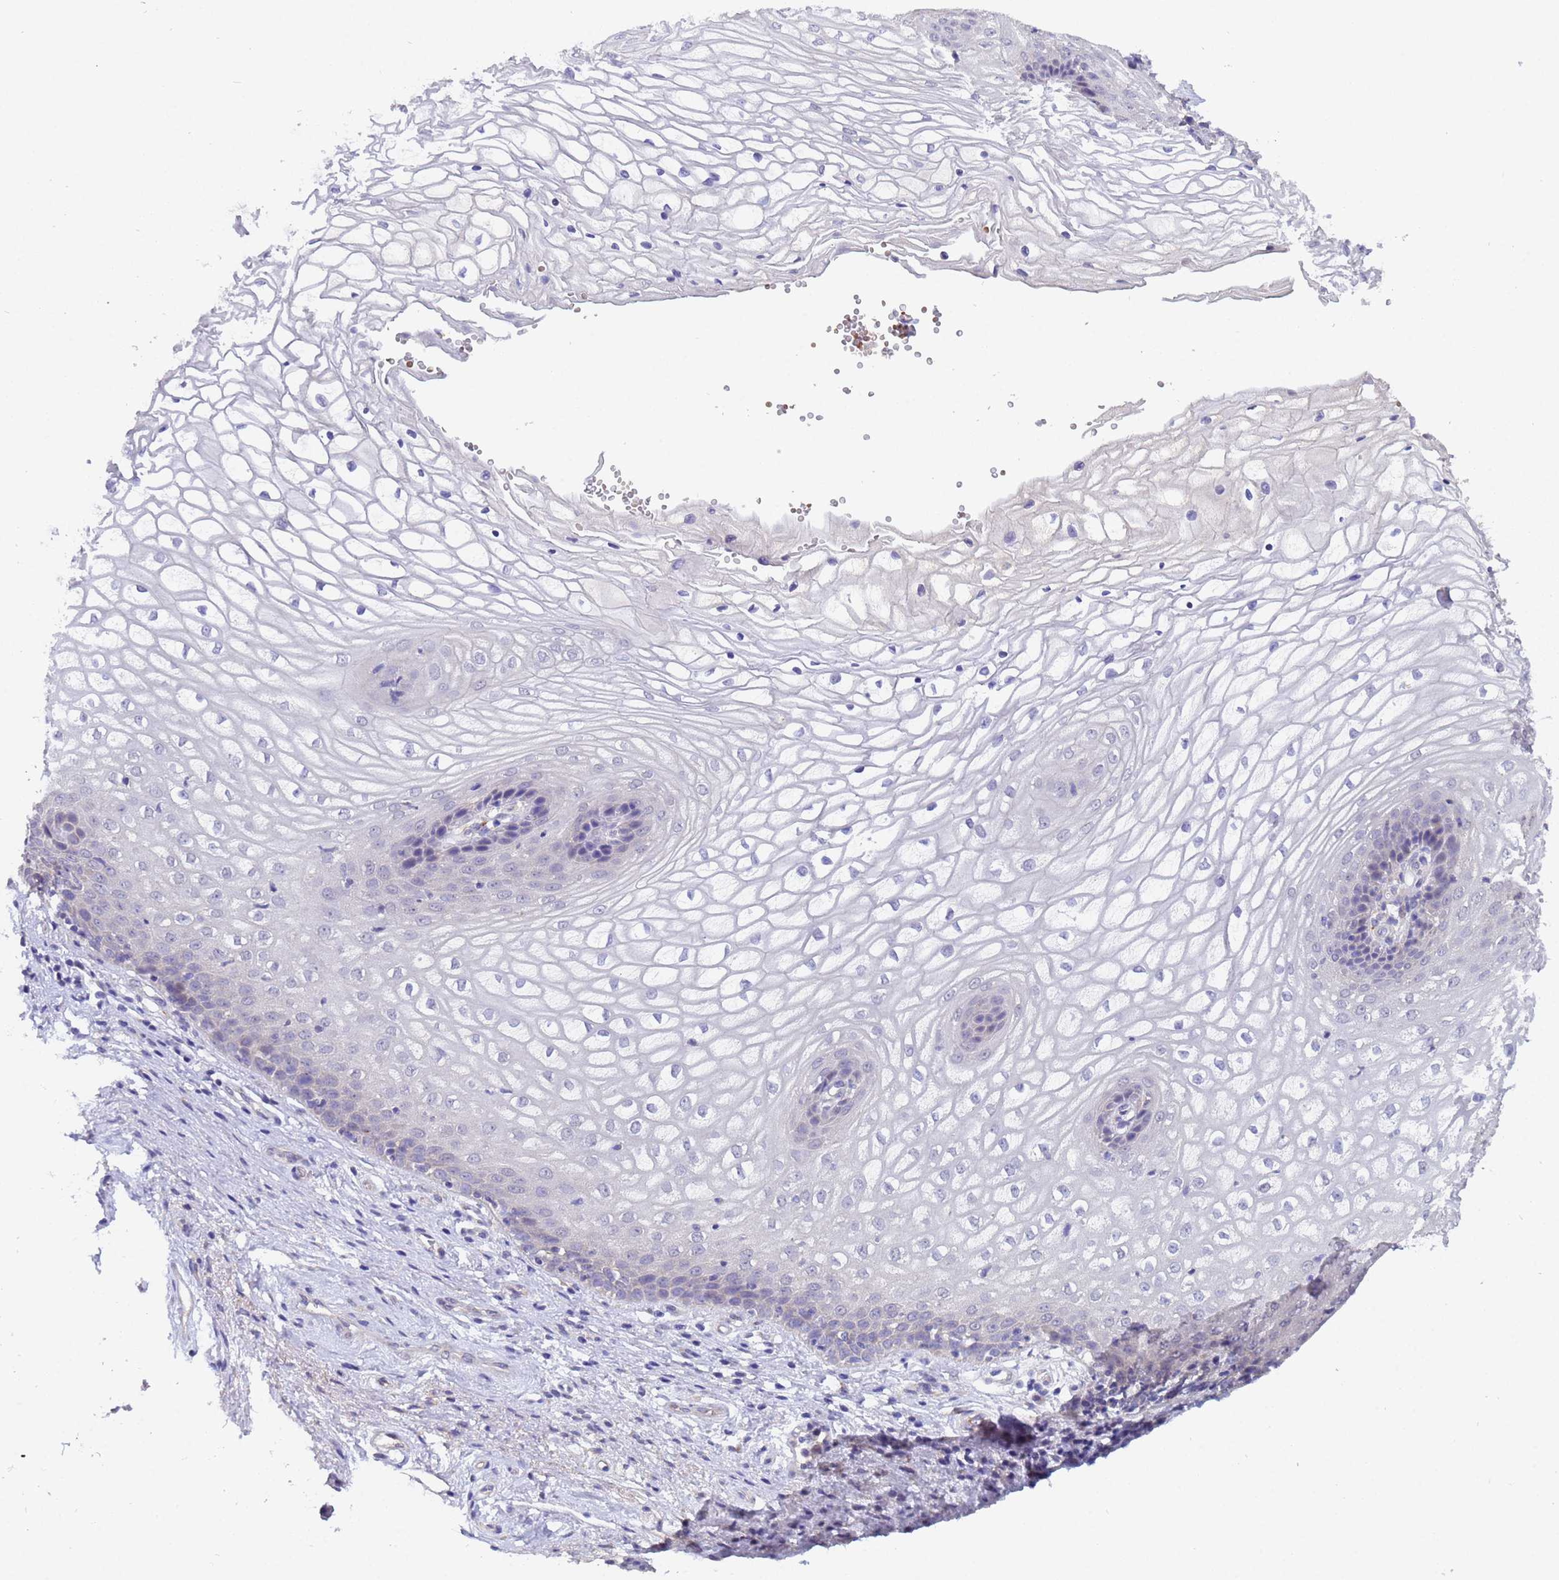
{"staining": {"intensity": "negative", "quantity": "none", "location": "none"}, "tissue": "vagina", "cell_type": "Squamous epithelial cells", "image_type": "normal", "snomed": [{"axis": "morphology", "description": "Normal tissue, NOS"}, {"axis": "topography", "description": "Vagina"}], "caption": "Immunohistochemistry histopathology image of unremarkable vagina stained for a protein (brown), which demonstrates no expression in squamous epithelial cells. The staining is performed using DAB brown chromogen with nuclei counter-stained in using hematoxylin.", "gene": "IHO1", "patient": {"sex": "female", "age": 34}}